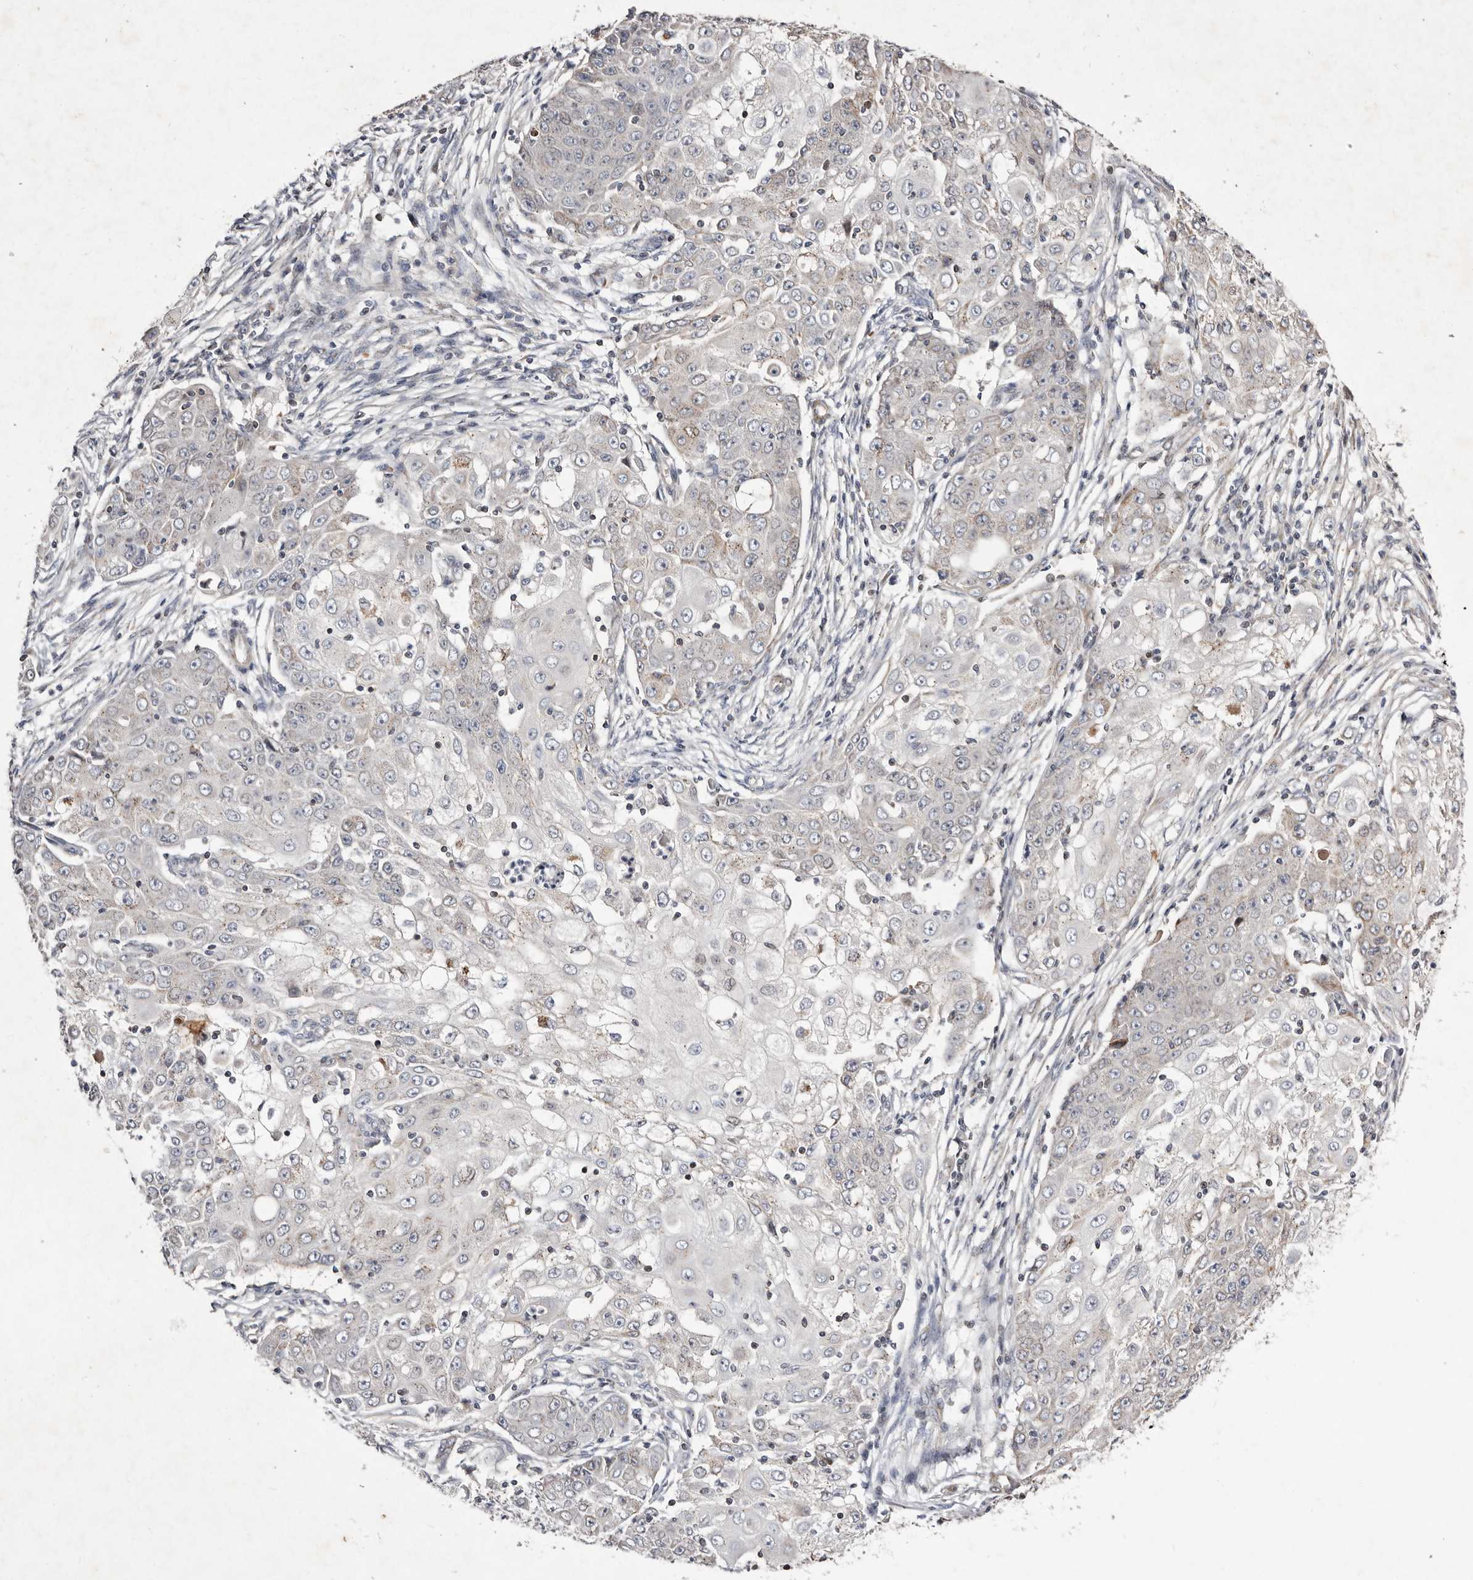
{"staining": {"intensity": "weak", "quantity": "<25%", "location": "cytoplasmic/membranous"}, "tissue": "ovarian cancer", "cell_type": "Tumor cells", "image_type": "cancer", "snomed": [{"axis": "morphology", "description": "Carcinoma, endometroid"}, {"axis": "topography", "description": "Ovary"}], "caption": "High magnification brightfield microscopy of ovarian cancer (endometroid carcinoma) stained with DAB (brown) and counterstained with hematoxylin (blue): tumor cells show no significant positivity. Brightfield microscopy of immunohistochemistry (IHC) stained with DAB (brown) and hematoxylin (blue), captured at high magnification.", "gene": "TIMM17B", "patient": {"sex": "female", "age": 42}}